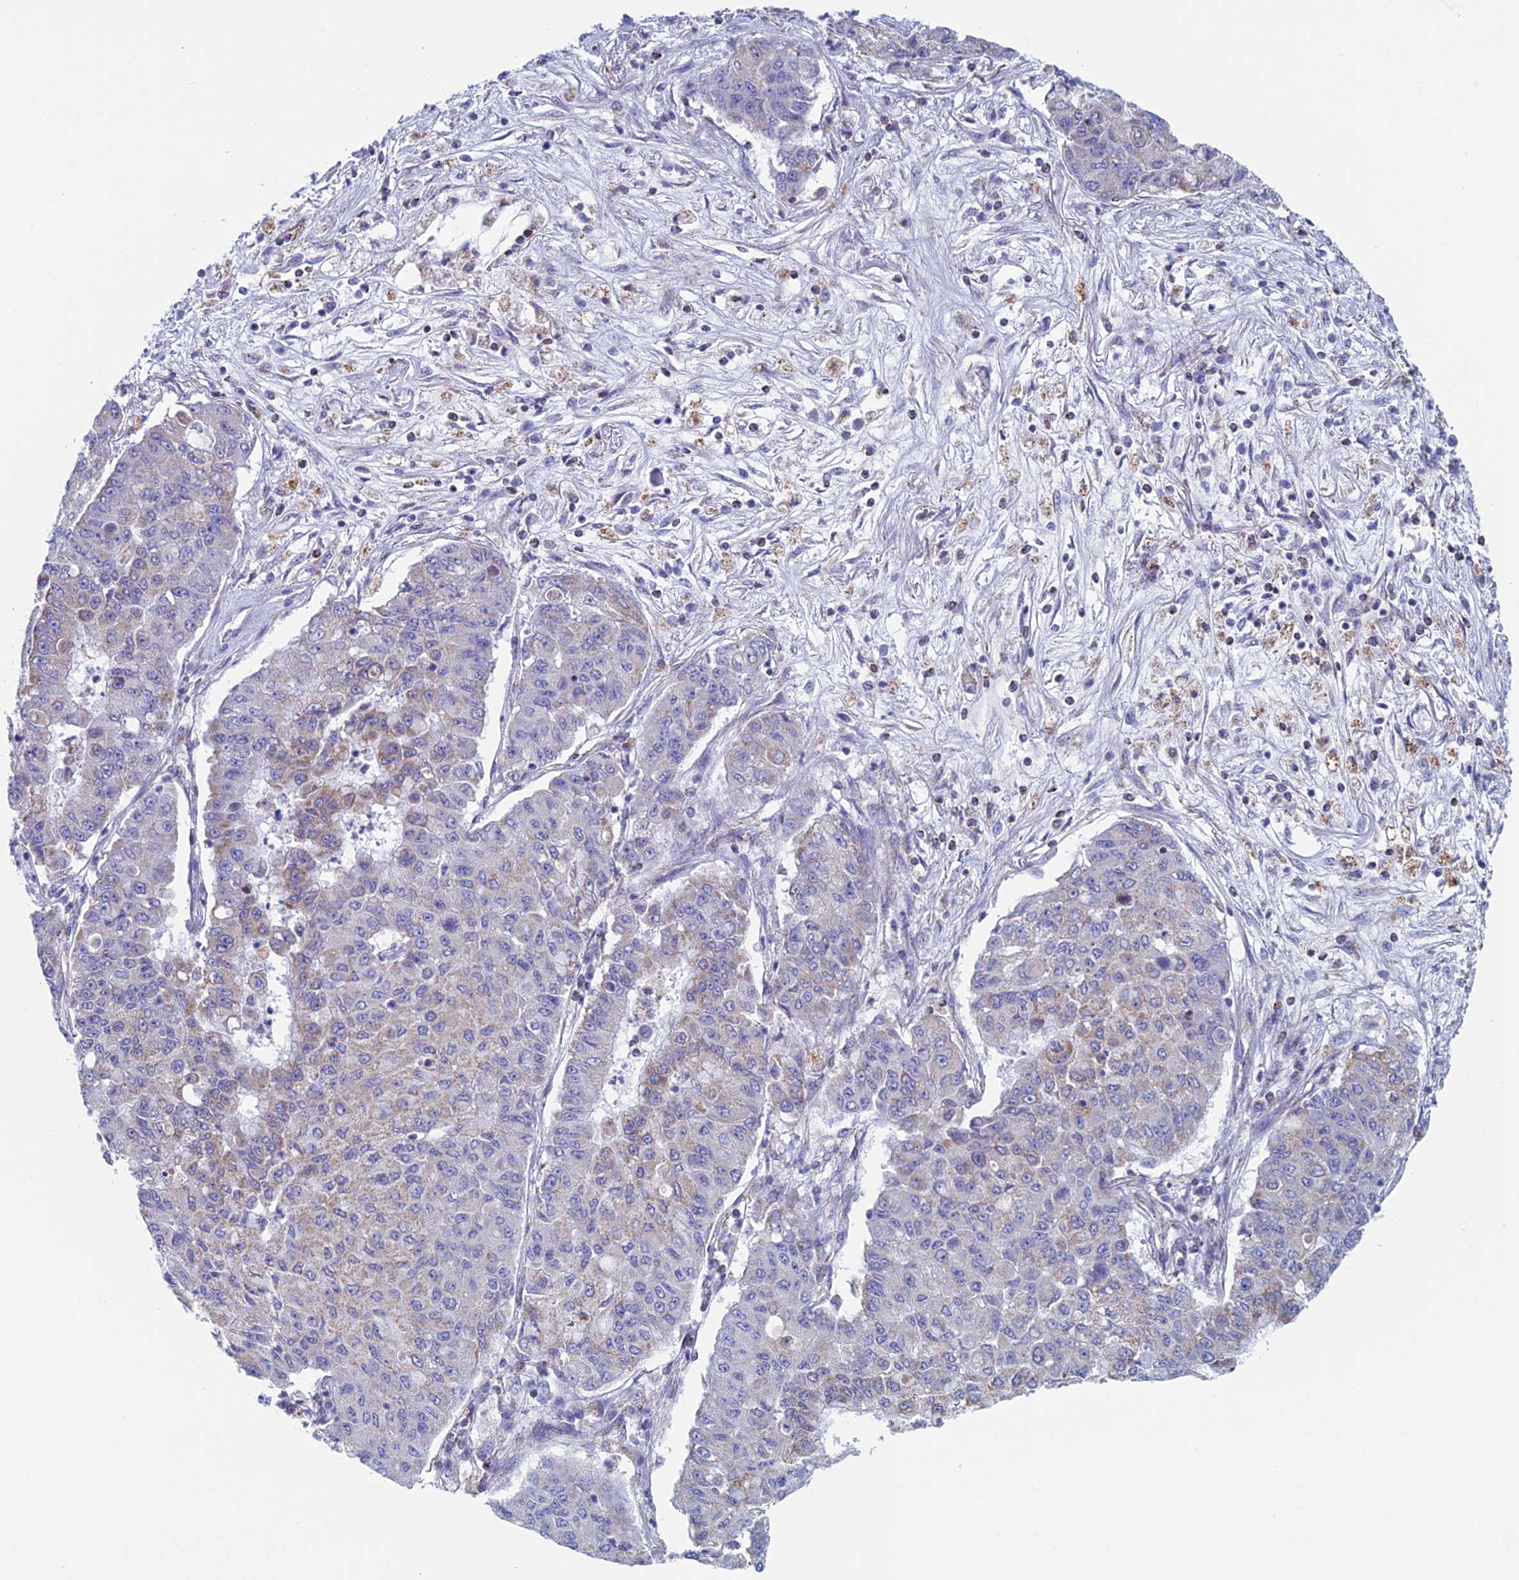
{"staining": {"intensity": "weak", "quantity": "25%-75%", "location": "cytoplasmic/membranous"}, "tissue": "lung cancer", "cell_type": "Tumor cells", "image_type": "cancer", "snomed": [{"axis": "morphology", "description": "Squamous cell carcinoma, NOS"}, {"axis": "topography", "description": "Lung"}], "caption": "Immunohistochemical staining of squamous cell carcinoma (lung) displays weak cytoplasmic/membranous protein positivity in about 25%-75% of tumor cells.", "gene": "ZNG1B", "patient": {"sex": "male", "age": 74}}